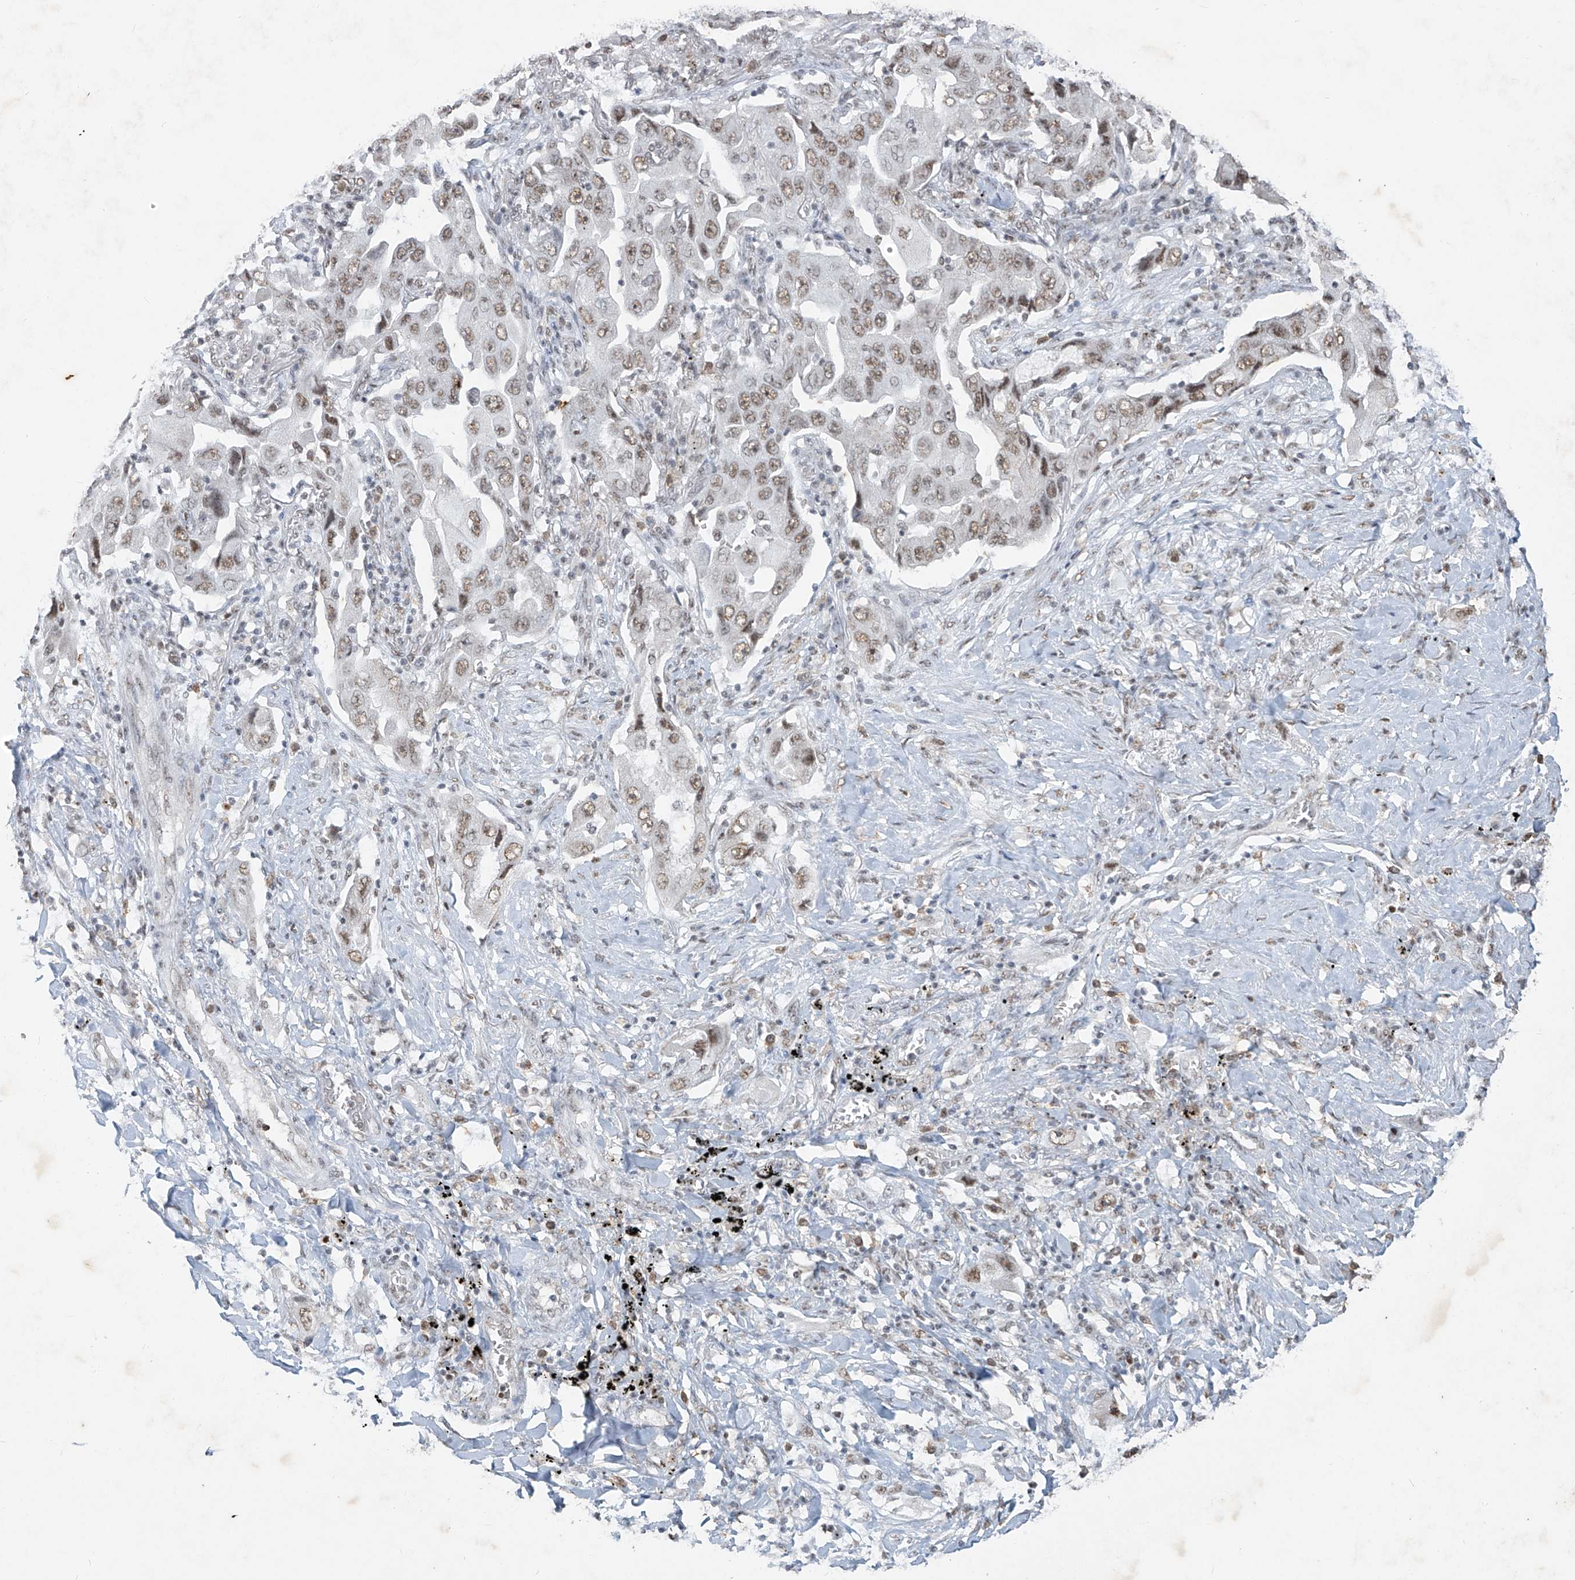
{"staining": {"intensity": "moderate", "quantity": "25%-75%", "location": "nuclear"}, "tissue": "lung cancer", "cell_type": "Tumor cells", "image_type": "cancer", "snomed": [{"axis": "morphology", "description": "Adenocarcinoma, NOS"}, {"axis": "topography", "description": "Lung"}], "caption": "Protein analysis of lung adenocarcinoma tissue shows moderate nuclear positivity in approximately 25%-75% of tumor cells. The protein is shown in brown color, while the nuclei are stained blue.", "gene": "TFEC", "patient": {"sex": "female", "age": 65}}